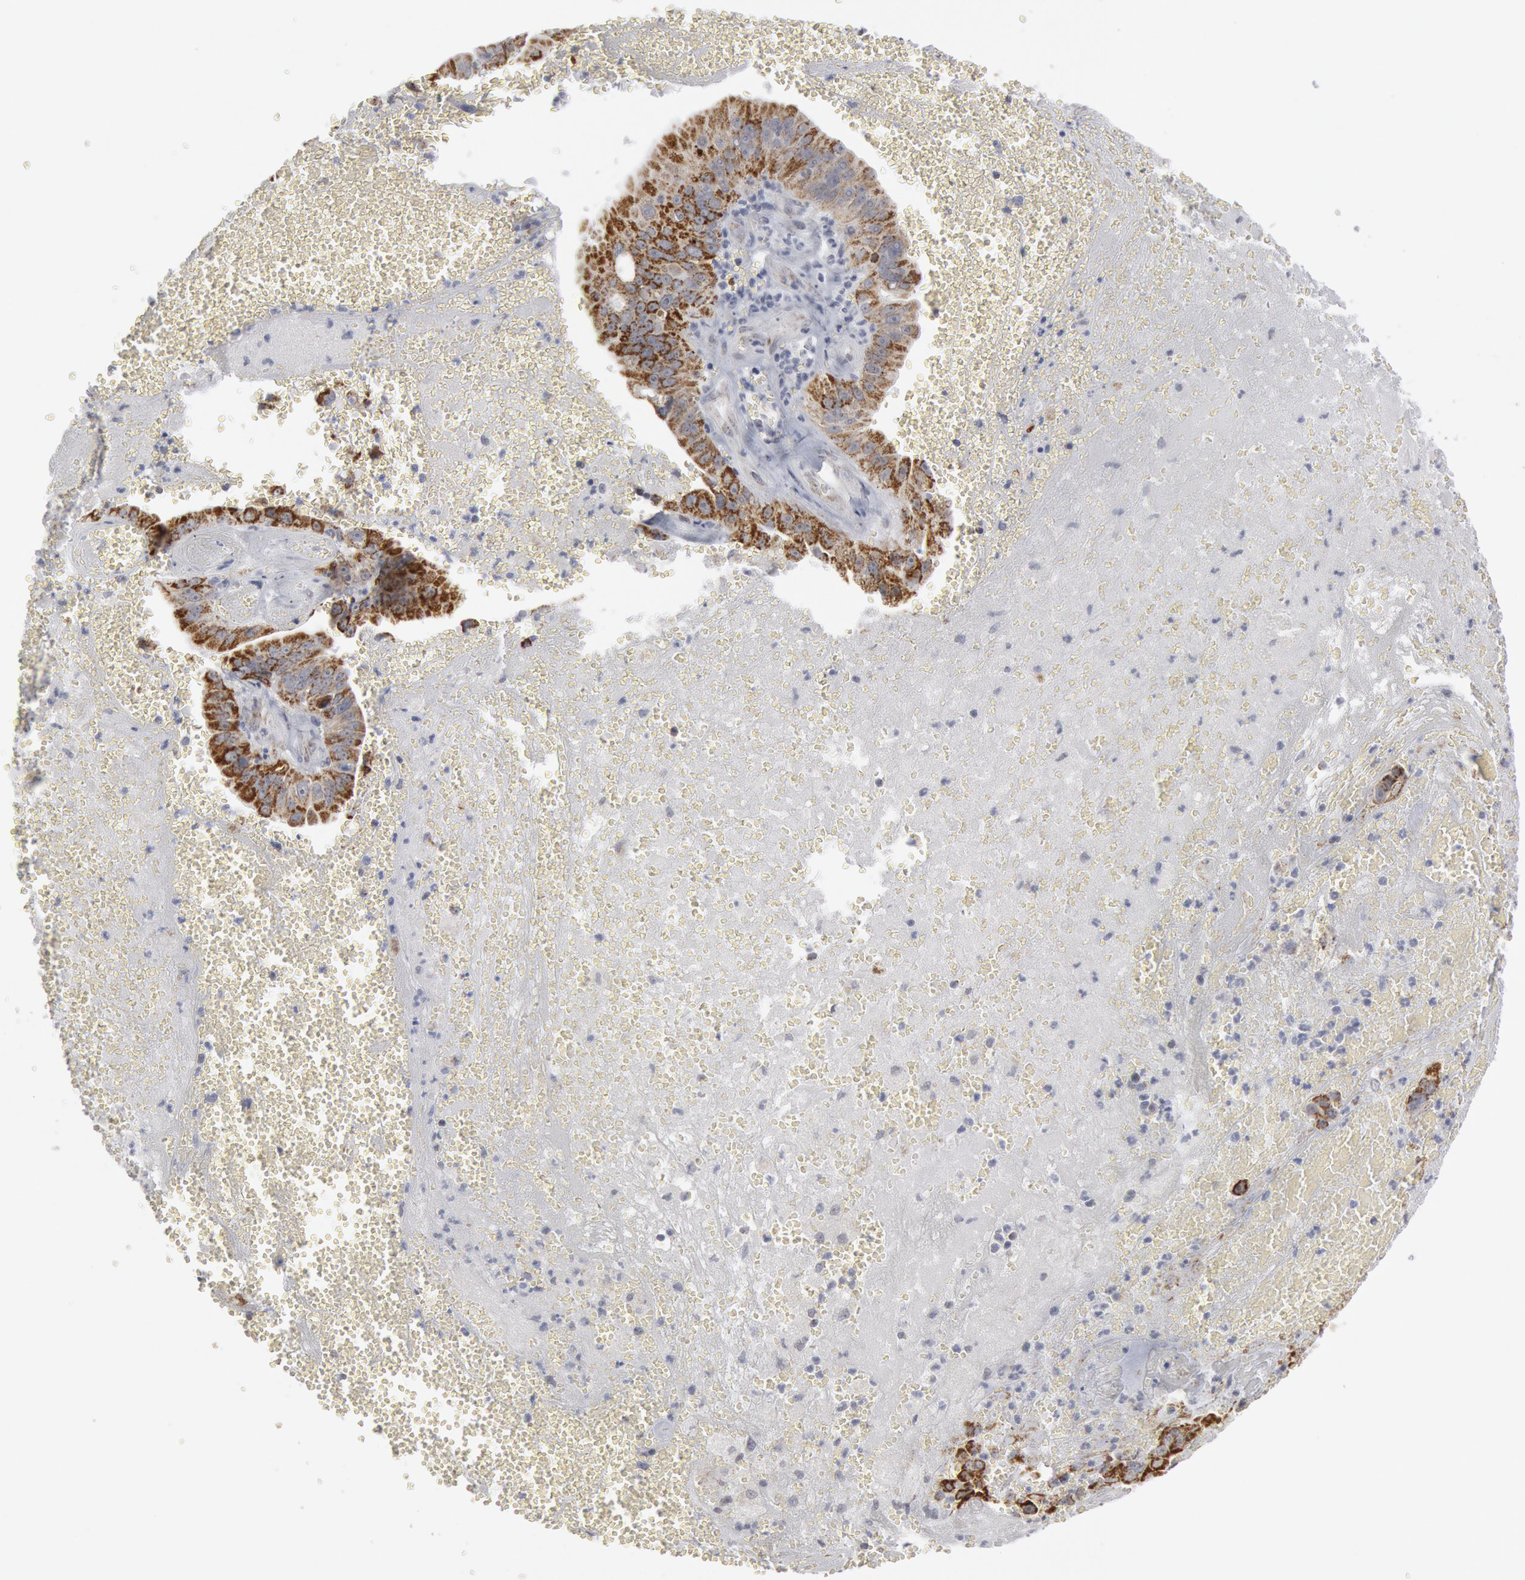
{"staining": {"intensity": "moderate", "quantity": "25%-75%", "location": "cytoplasmic/membranous"}, "tissue": "liver cancer", "cell_type": "Tumor cells", "image_type": "cancer", "snomed": [{"axis": "morphology", "description": "Cholangiocarcinoma"}, {"axis": "topography", "description": "Liver"}], "caption": "IHC photomicrograph of neoplastic tissue: liver cancer (cholangiocarcinoma) stained using immunohistochemistry (IHC) shows medium levels of moderate protein expression localized specifically in the cytoplasmic/membranous of tumor cells, appearing as a cytoplasmic/membranous brown color.", "gene": "CASP9", "patient": {"sex": "female", "age": 79}}